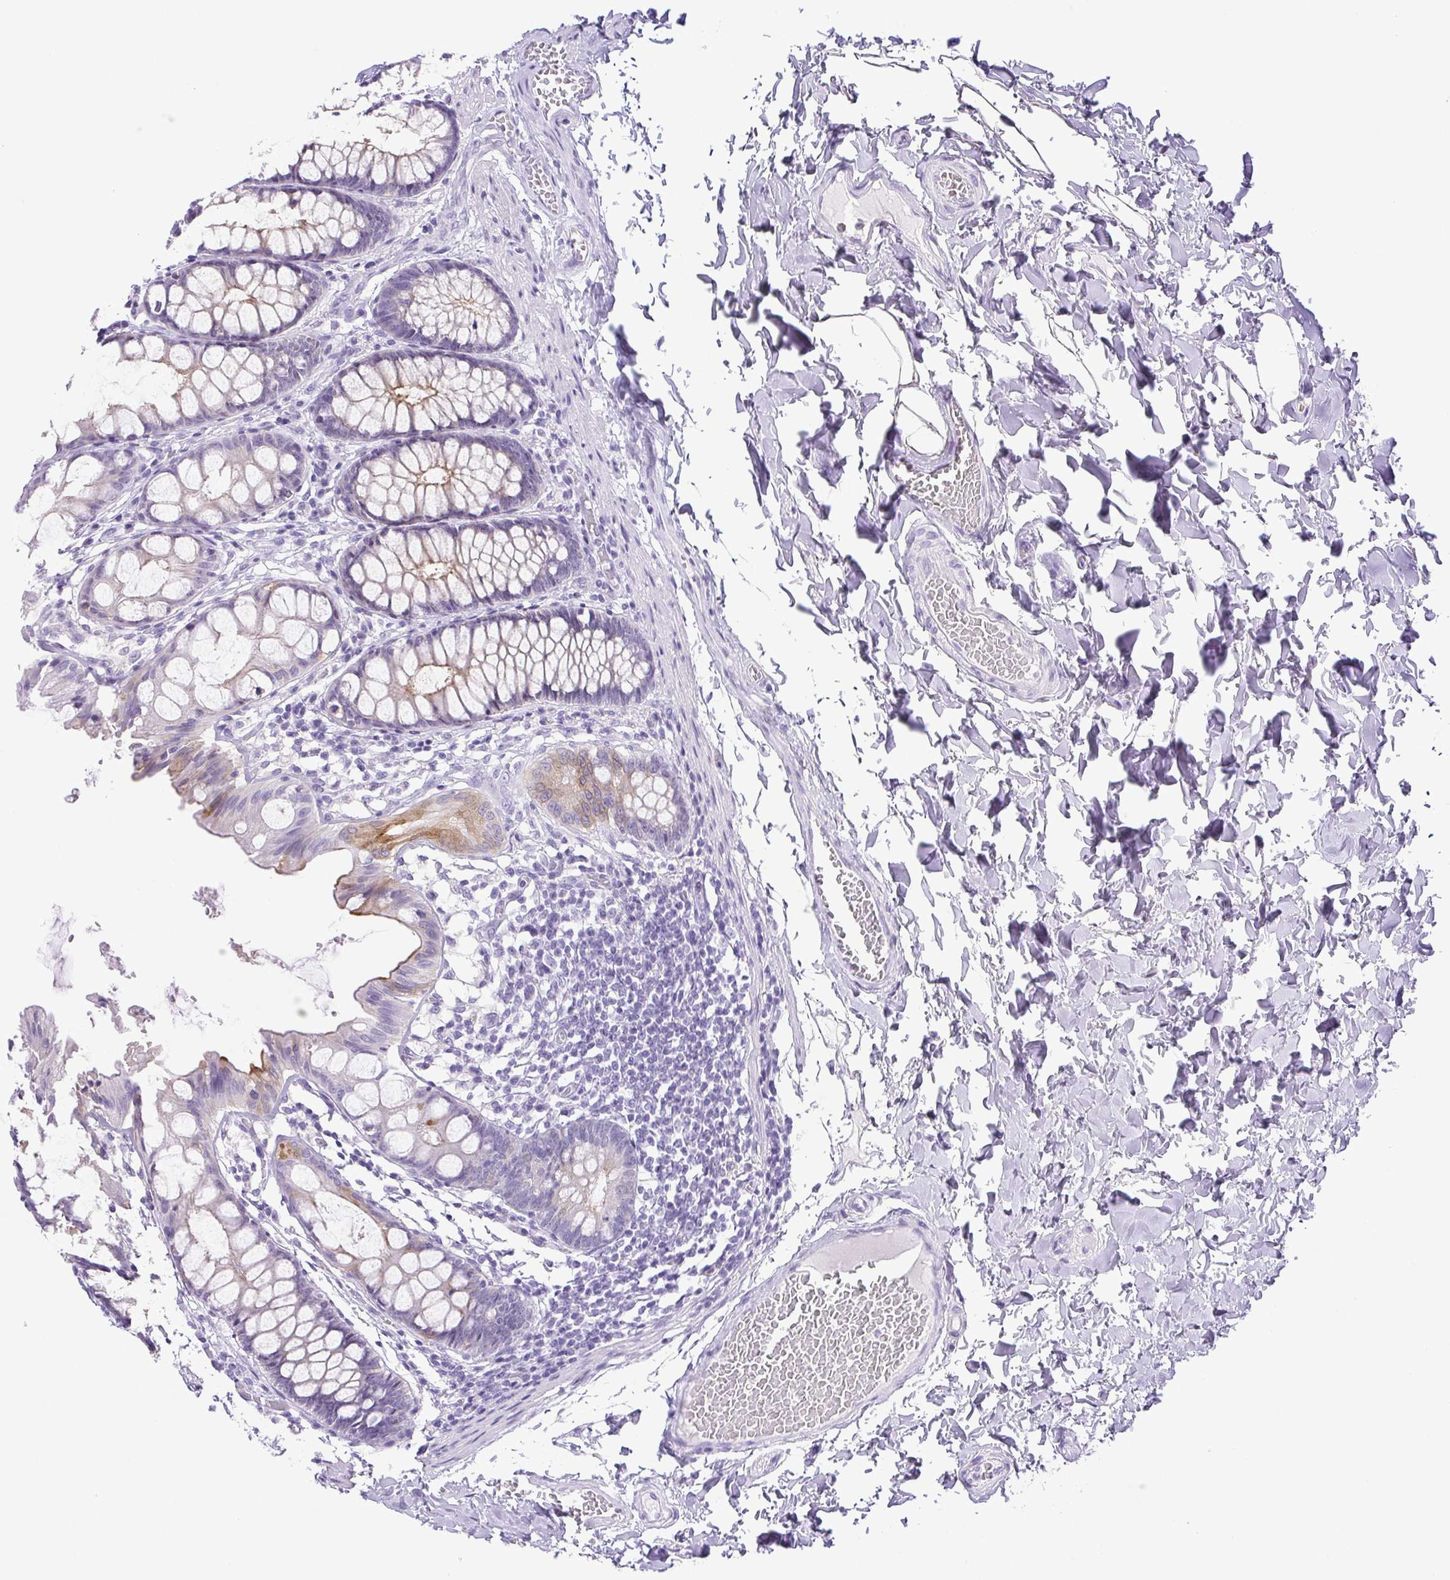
{"staining": {"intensity": "negative", "quantity": "none", "location": "none"}, "tissue": "colon", "cell_type": "Endothelial cells", "image_type": "normal", "snomed": [{"axis": "morphology", "description": "Normal tissue, NOS"}, {"axis": "topography", "description": "Colon"}], "caption": "This is an immunohistochemistry histopathology image of normal colon. There is no staining in endothelial cells.", "gene": "HLA", "patient": {"sex": "male", "age": 47}}